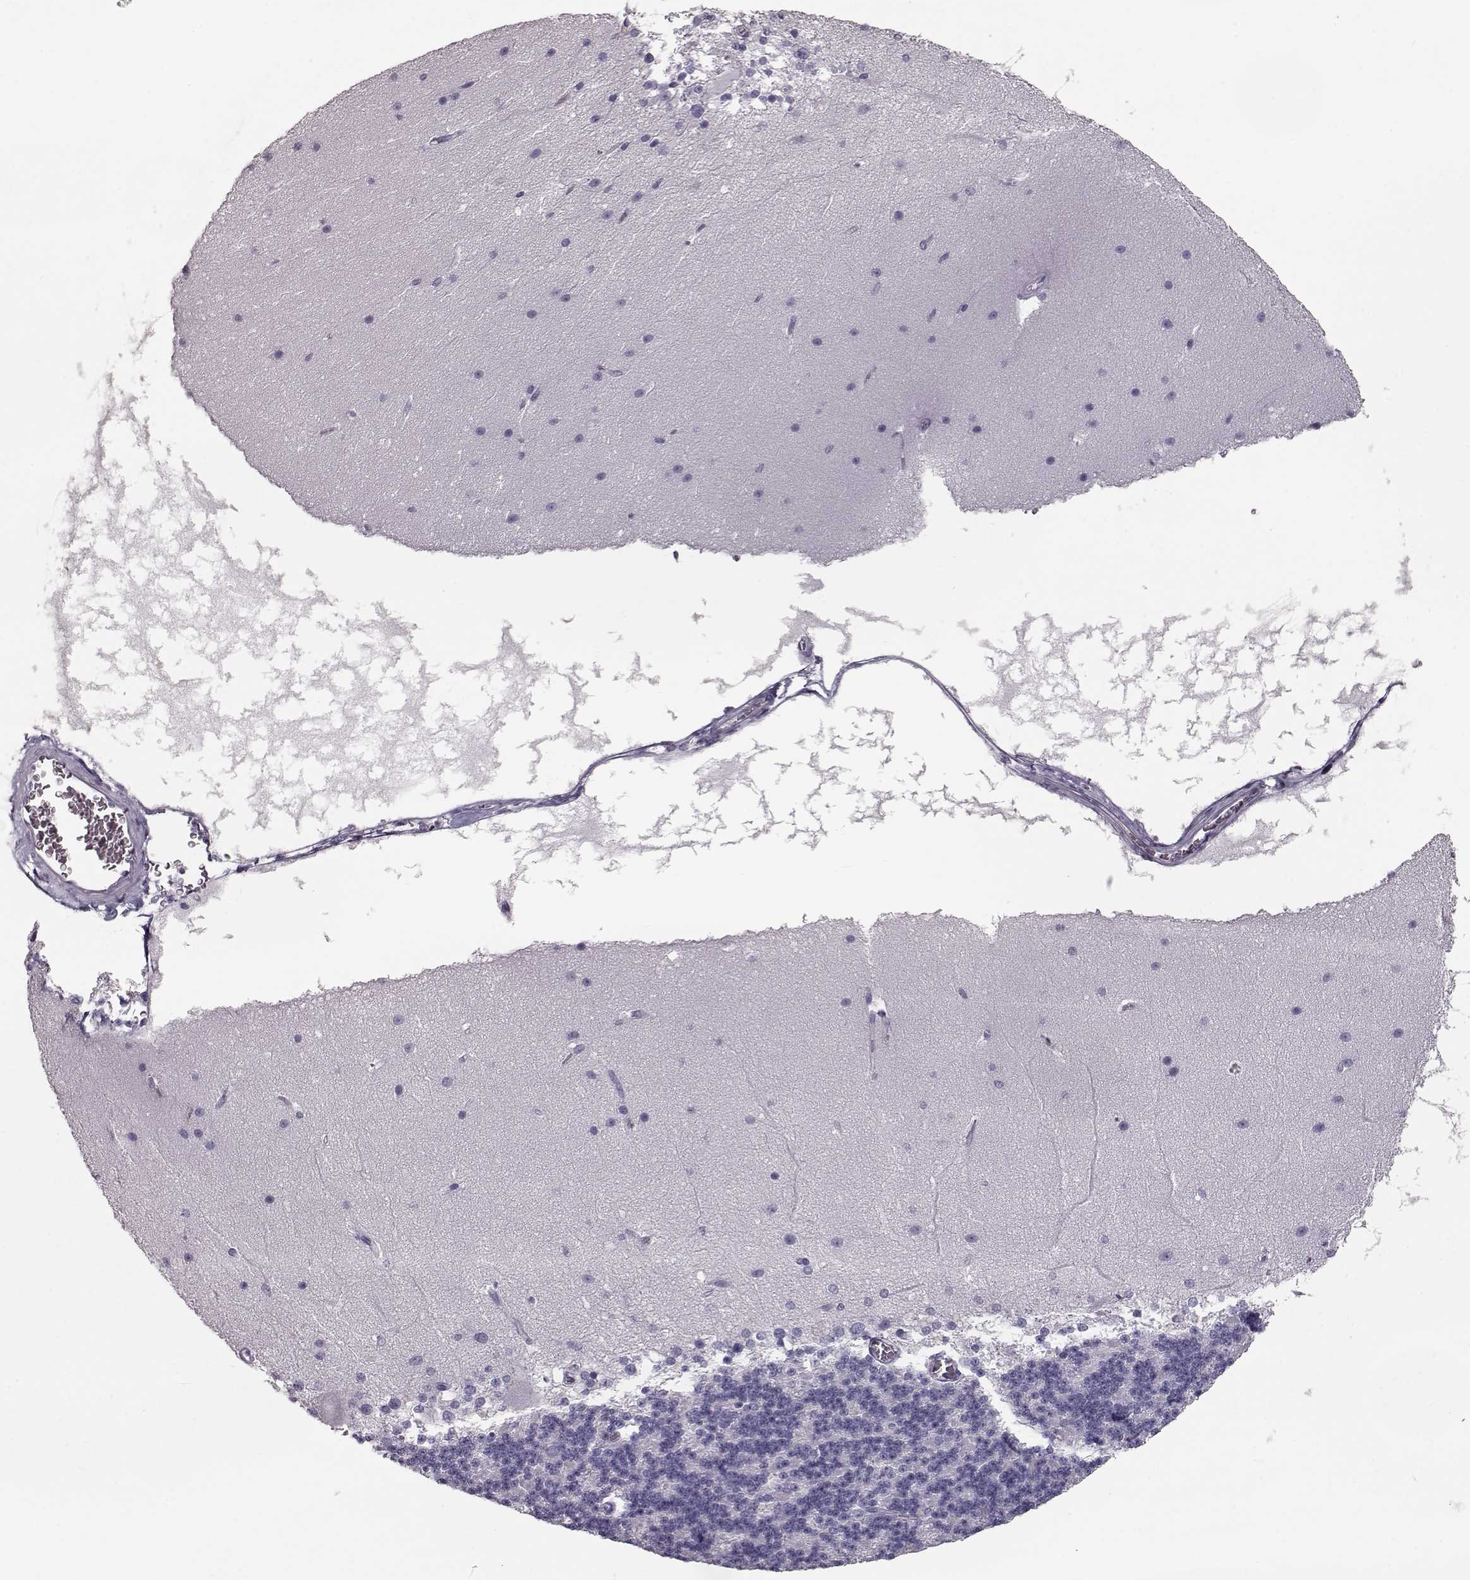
{"staining": {"intensity": "negative", "quantity": "none", "location": "none"}, "tissue": "cerebellum", "cell_type": "Cells in granular layer", "image_type": "normal", "snomed": [{"axis": "morphology", "description": "Normal tissue, NOS"}, {"axis": "topography", "description": "Cerebellum"}], "caption": "Immunohistochemistry micrograph of unremarkable cerebellum: human cerebellum stained with DAB (3,3'-diaminobenzidine) demonstrates no significant protein positivity in cells in granular layer. (IHC, brightfield microscopy, high magnification).", "gene": "CCL19", "patient": {"sex": "female", "age": 19}}